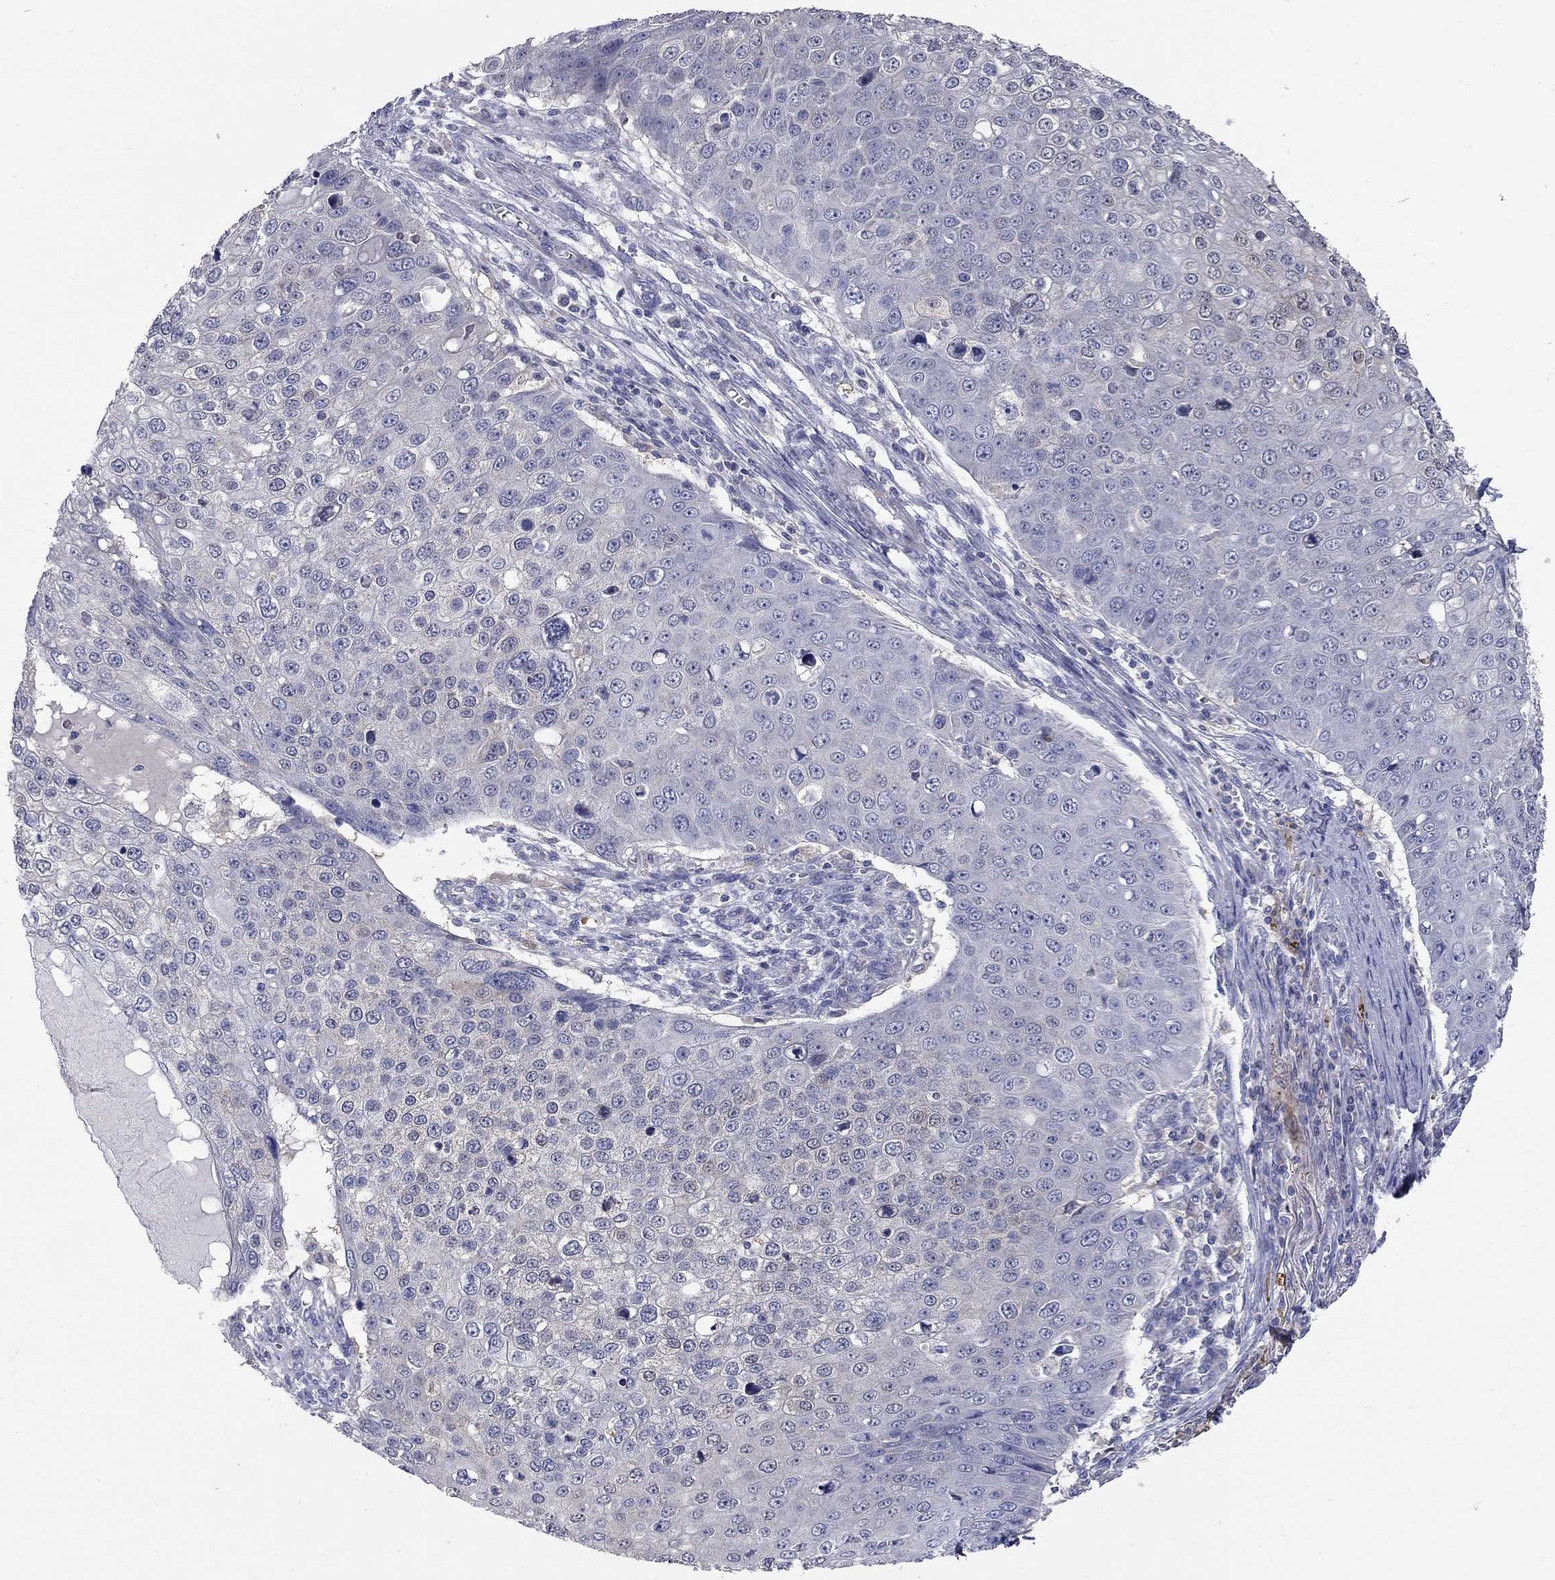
{"staining": {"intensity": "negative", "quantity": "none", "location": "none"}, "tissue": "skin cancer", "cell_type": "Tumor cells", "image_type": "cancer", "snomed": [{"axis": "morphology", "description": "Squamous cell carcinoma, NOS"}, {"axis": "topography", "description": "Skin"}], "caption": "This image is of skin cancer stained with immunohistochemistry (IHC) to label a protein in brown with the nuclei are counter-stained blue. There is no expression in tumor cells.", "gene": "CFAP161", "patient": {"sex": "male", "age": 71}}